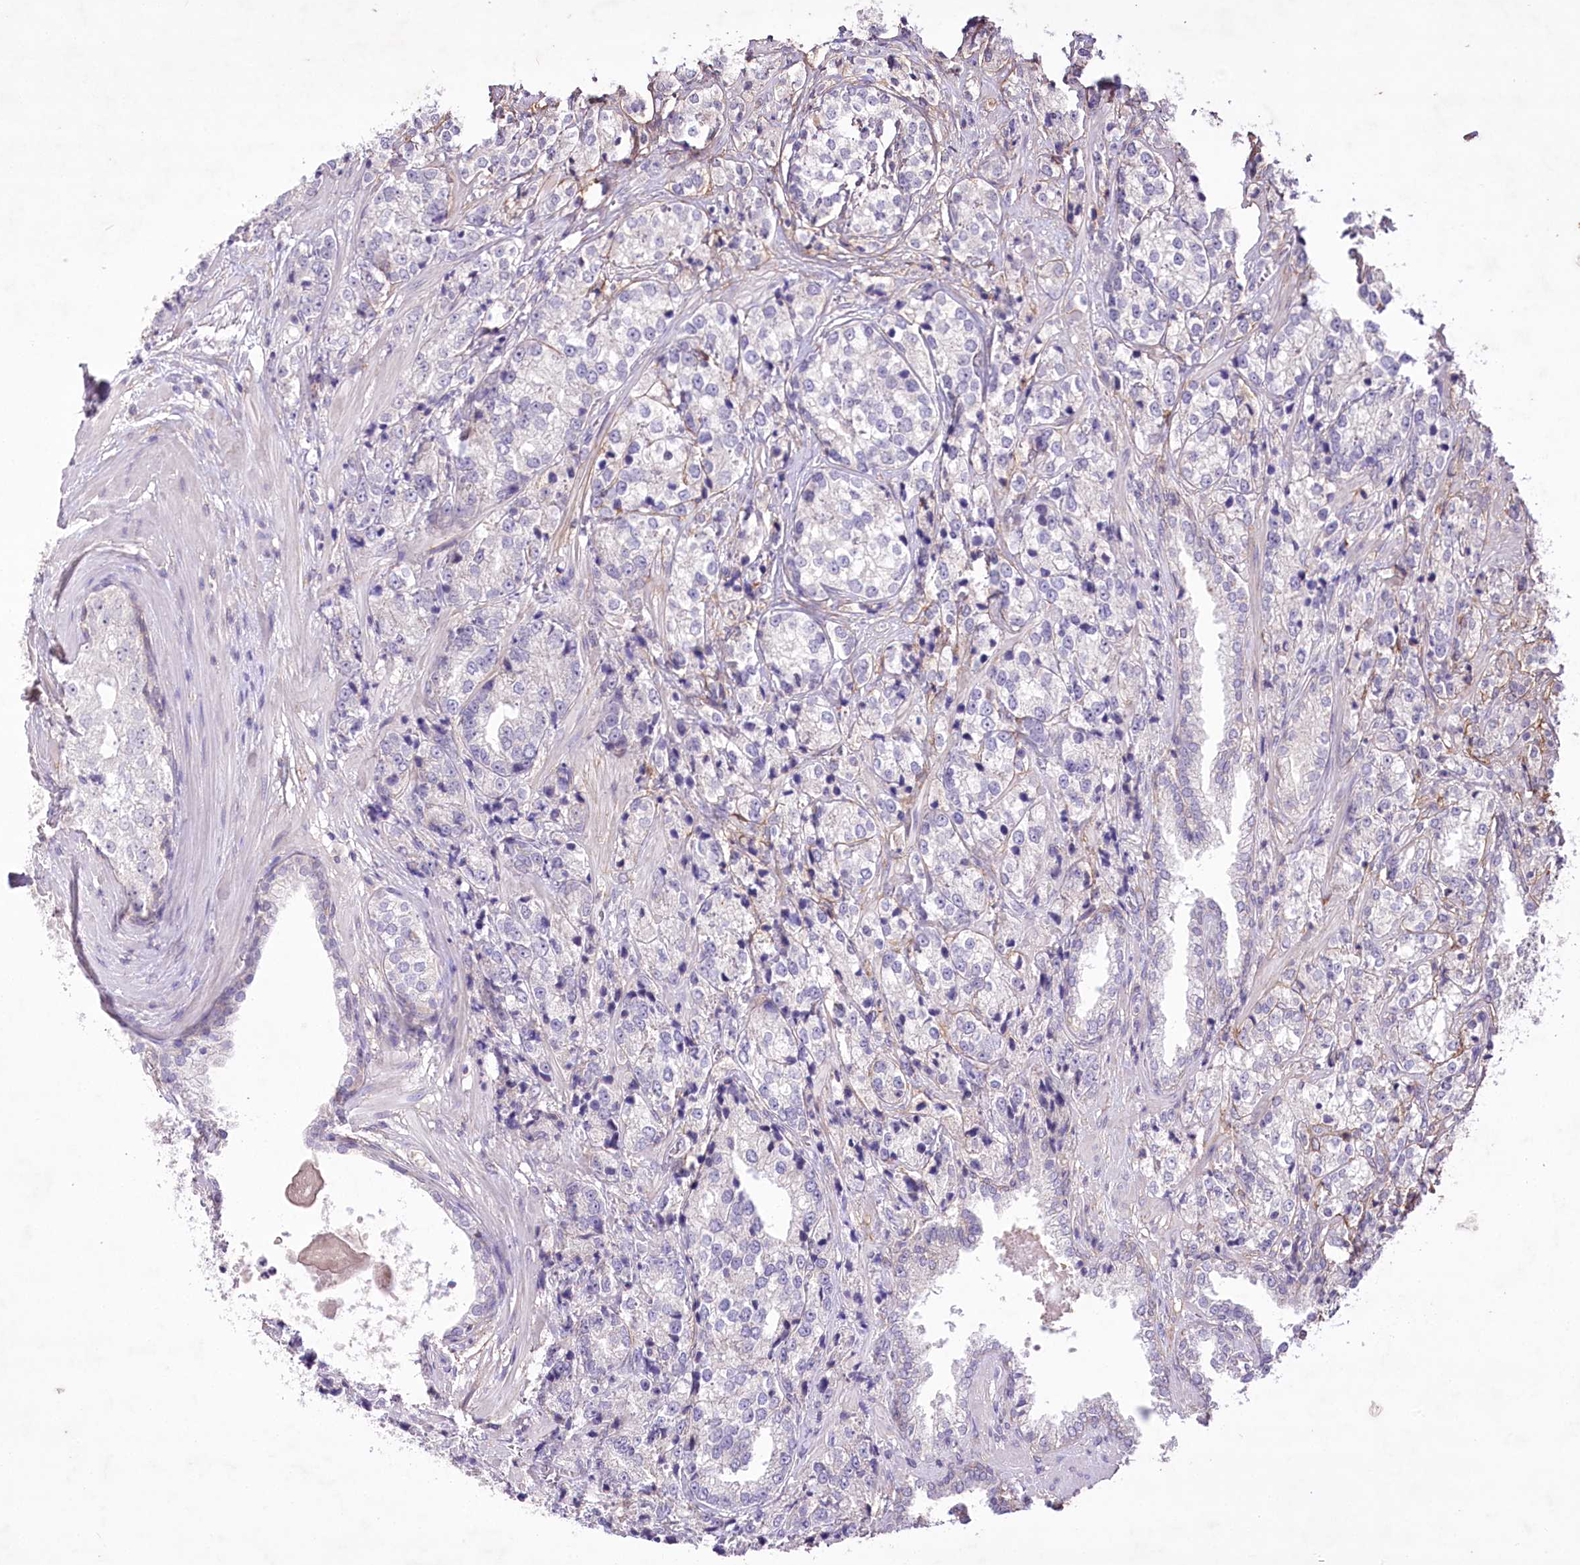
{"staining": {"intensity": "negative", "quantity": "none", "location": "none"}, "tissue": "prostate cancer", "cell_type": "Tumor cells", "image_type": "cancer", "snomed": [{"axis": "morphology", "description": "Adenocarcinoma, High grade"}, {"axis": "topography", "description": "Prostate"}], "caption": "A photomicrograph of human prostate adenocarcinoma (high-grade) is negative for staining in tumor cells.", "gene": "ENPP1", "patient": {"sex": "male", "age": 69}}